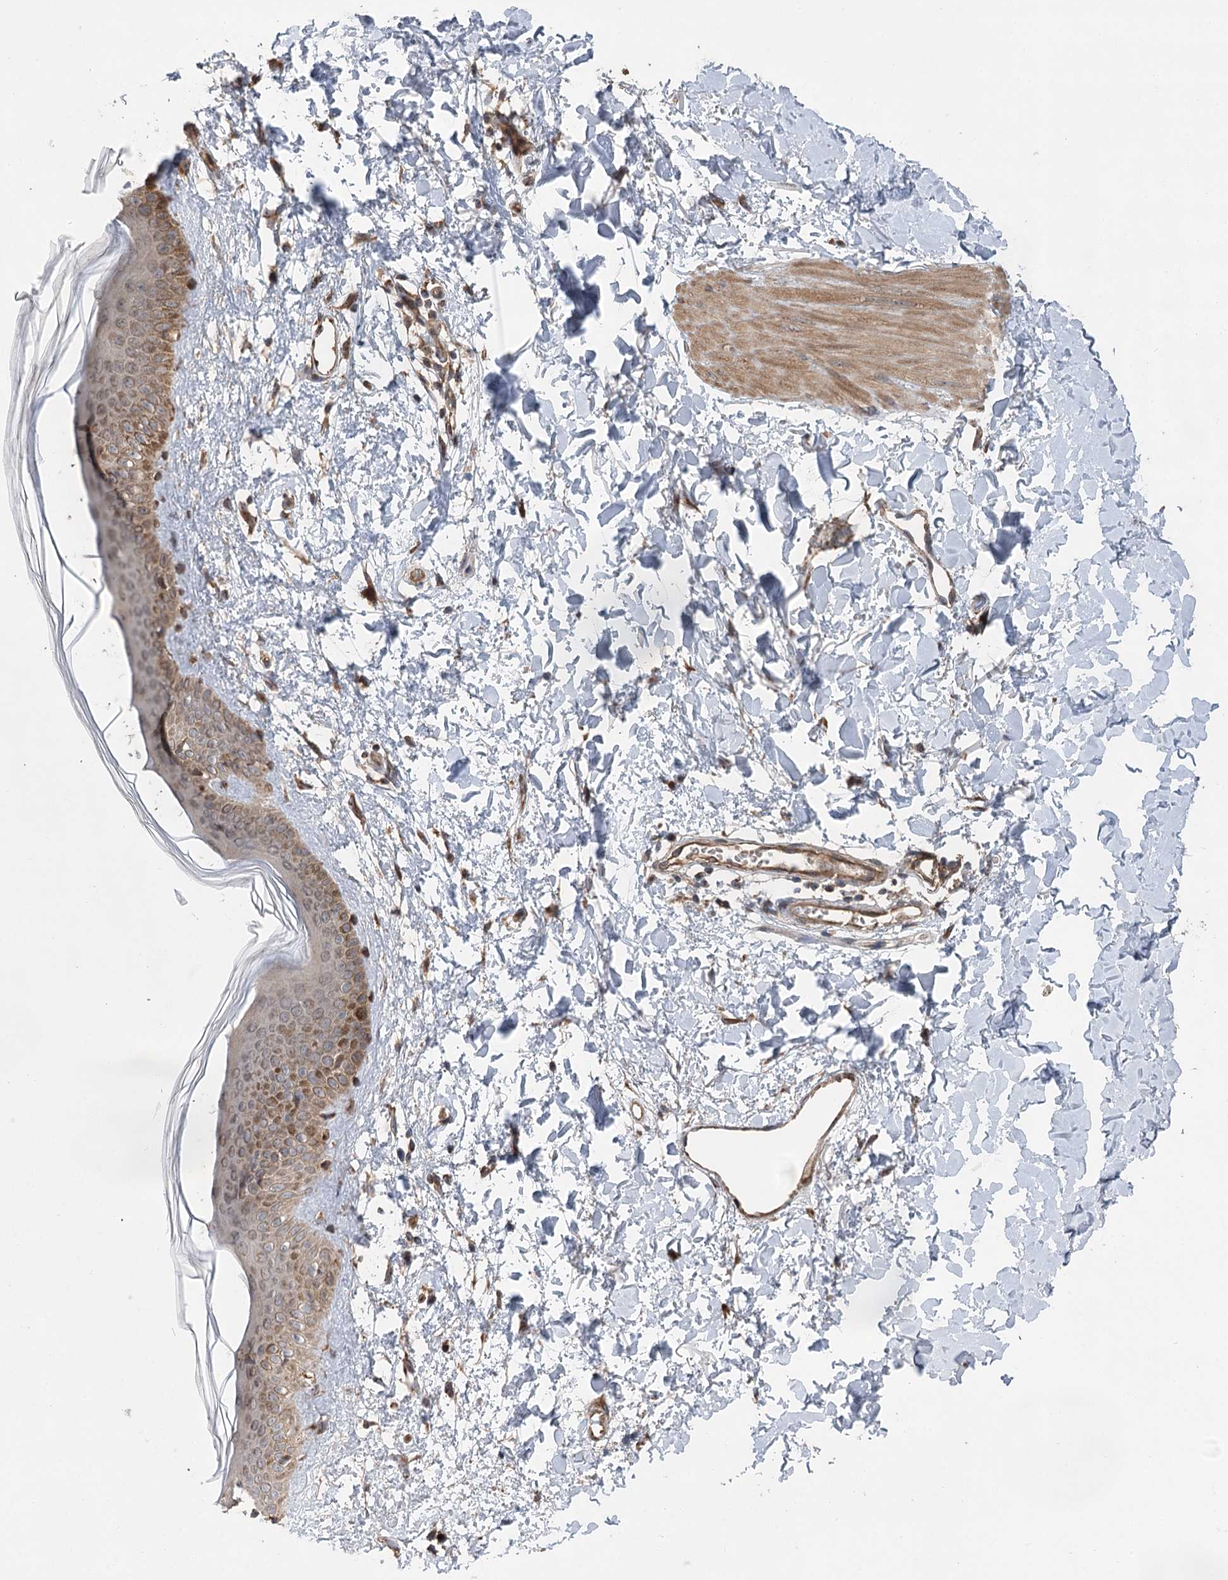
{"staining": {"intensity": "moderate", "quantity": ">75%", "location": "cytoplasmic/membranous"}, "tissue": "skin", "cell_type": "Fibroblasts", "image_type": "normal", "snomed": [{"axis": "morphology", "description": "Normal tissue, NOS"}, {"axis": "topography", "description": "Skin"}], "caption": "A high-resolution image shows IHC staining of normal skin, which reveals moderate cytoplasmic/membranous expression in approximately >75% of fibroblasts. (Brightfield microscopy of DAB IHC at high magnification).", "gene": "RWDD4", "patient": {"sex": "female", "age": 58}}